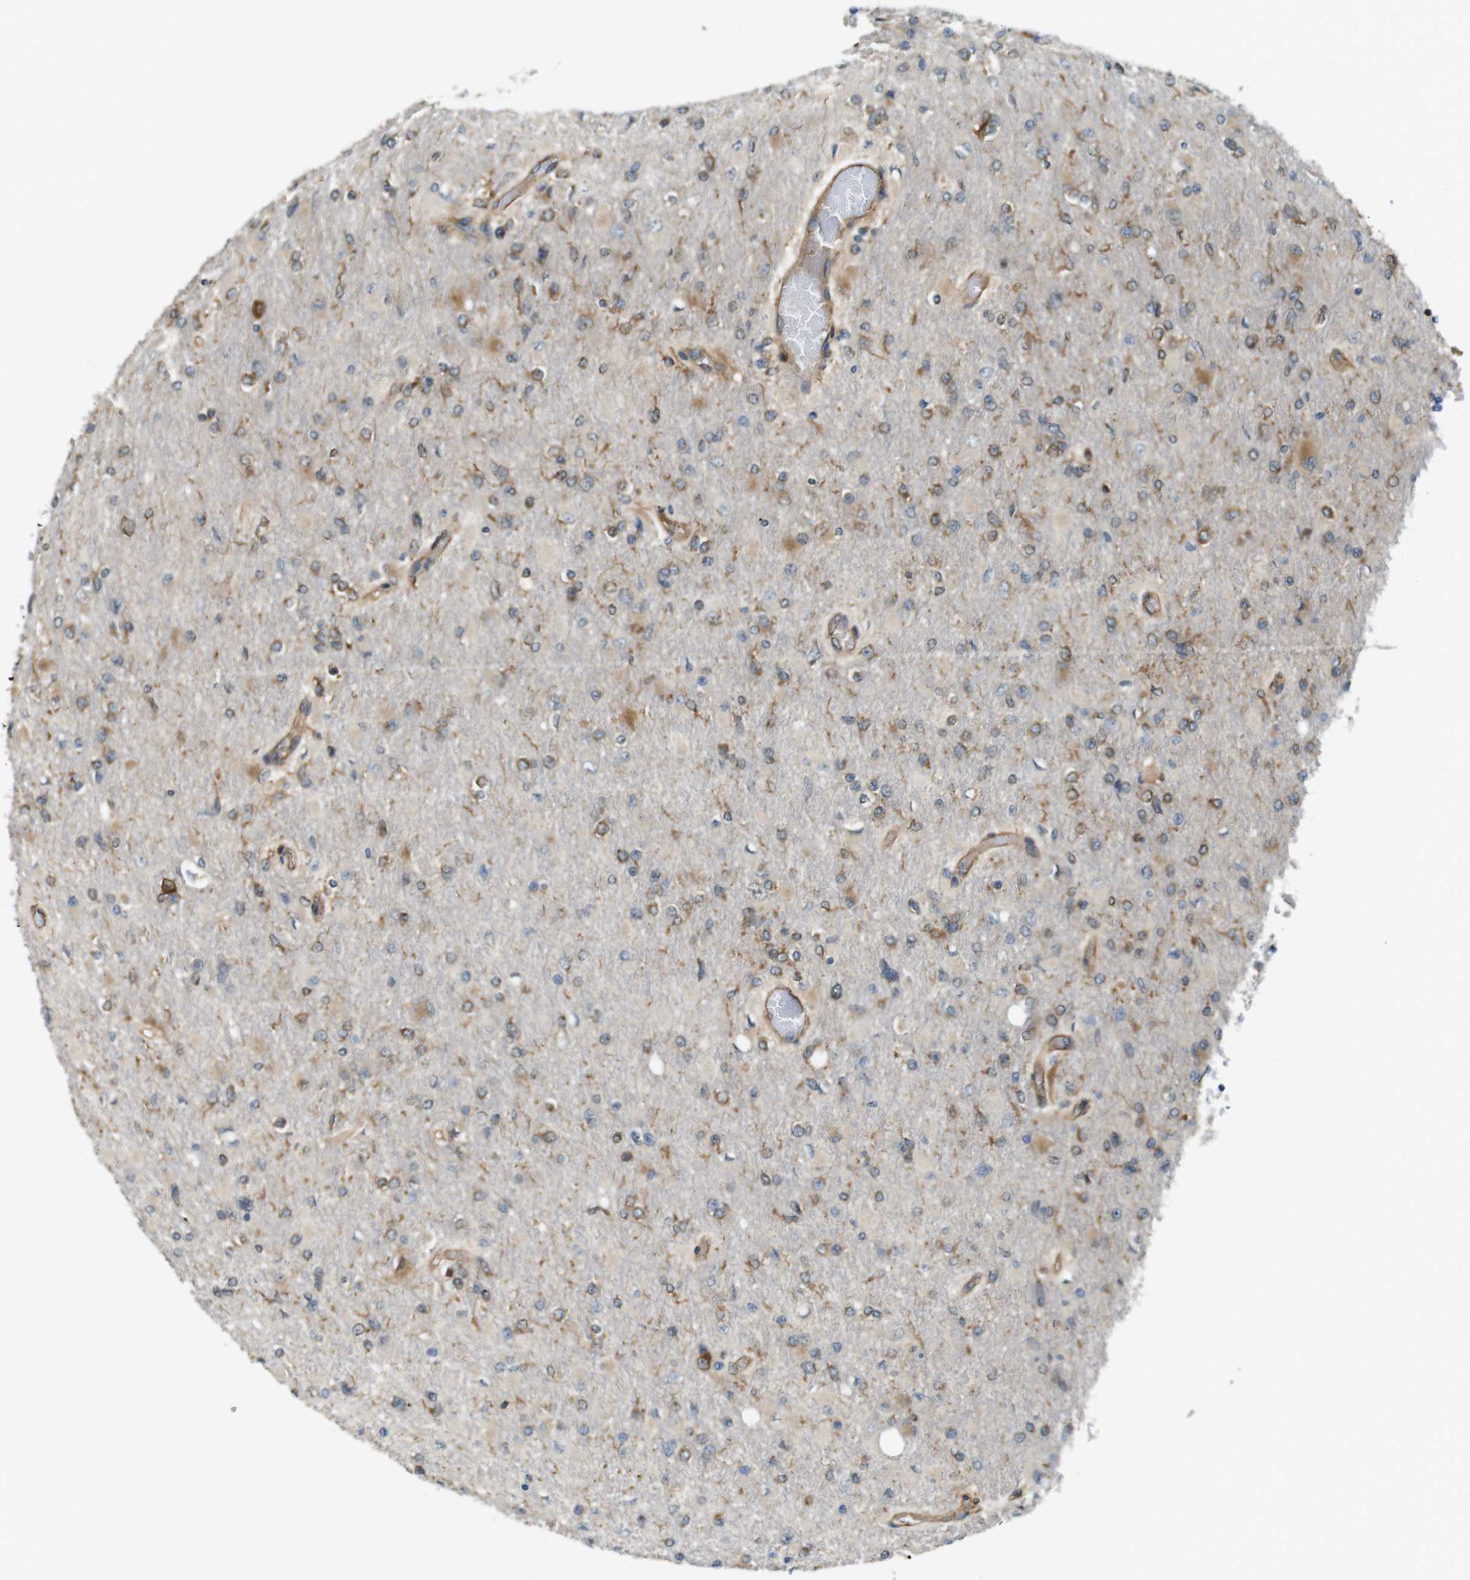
{"staining": {"intensity": "moderate", "quantity": "25%-75%", "location": "cytoplasmic/membranous"}, "tissue": "glioma", "cell_type": "Tumor cells", "image_type": "cancer", "snomed": [{"axis": "morphology", "description": "Glioma, malignant, High grade"}, {"axis": "topography", "description": "Cerebral cortex"}], "caption": "Immunohistochemical staining of glioma displays moderate cytoplasmic/membranous protein staining in about 25%-75% of tumor cells. (brown staining indicates protein expression, while blue staining denotes nuclei).", "gene": "TSC1", "patient": {"sex": "female", "age": 36}}